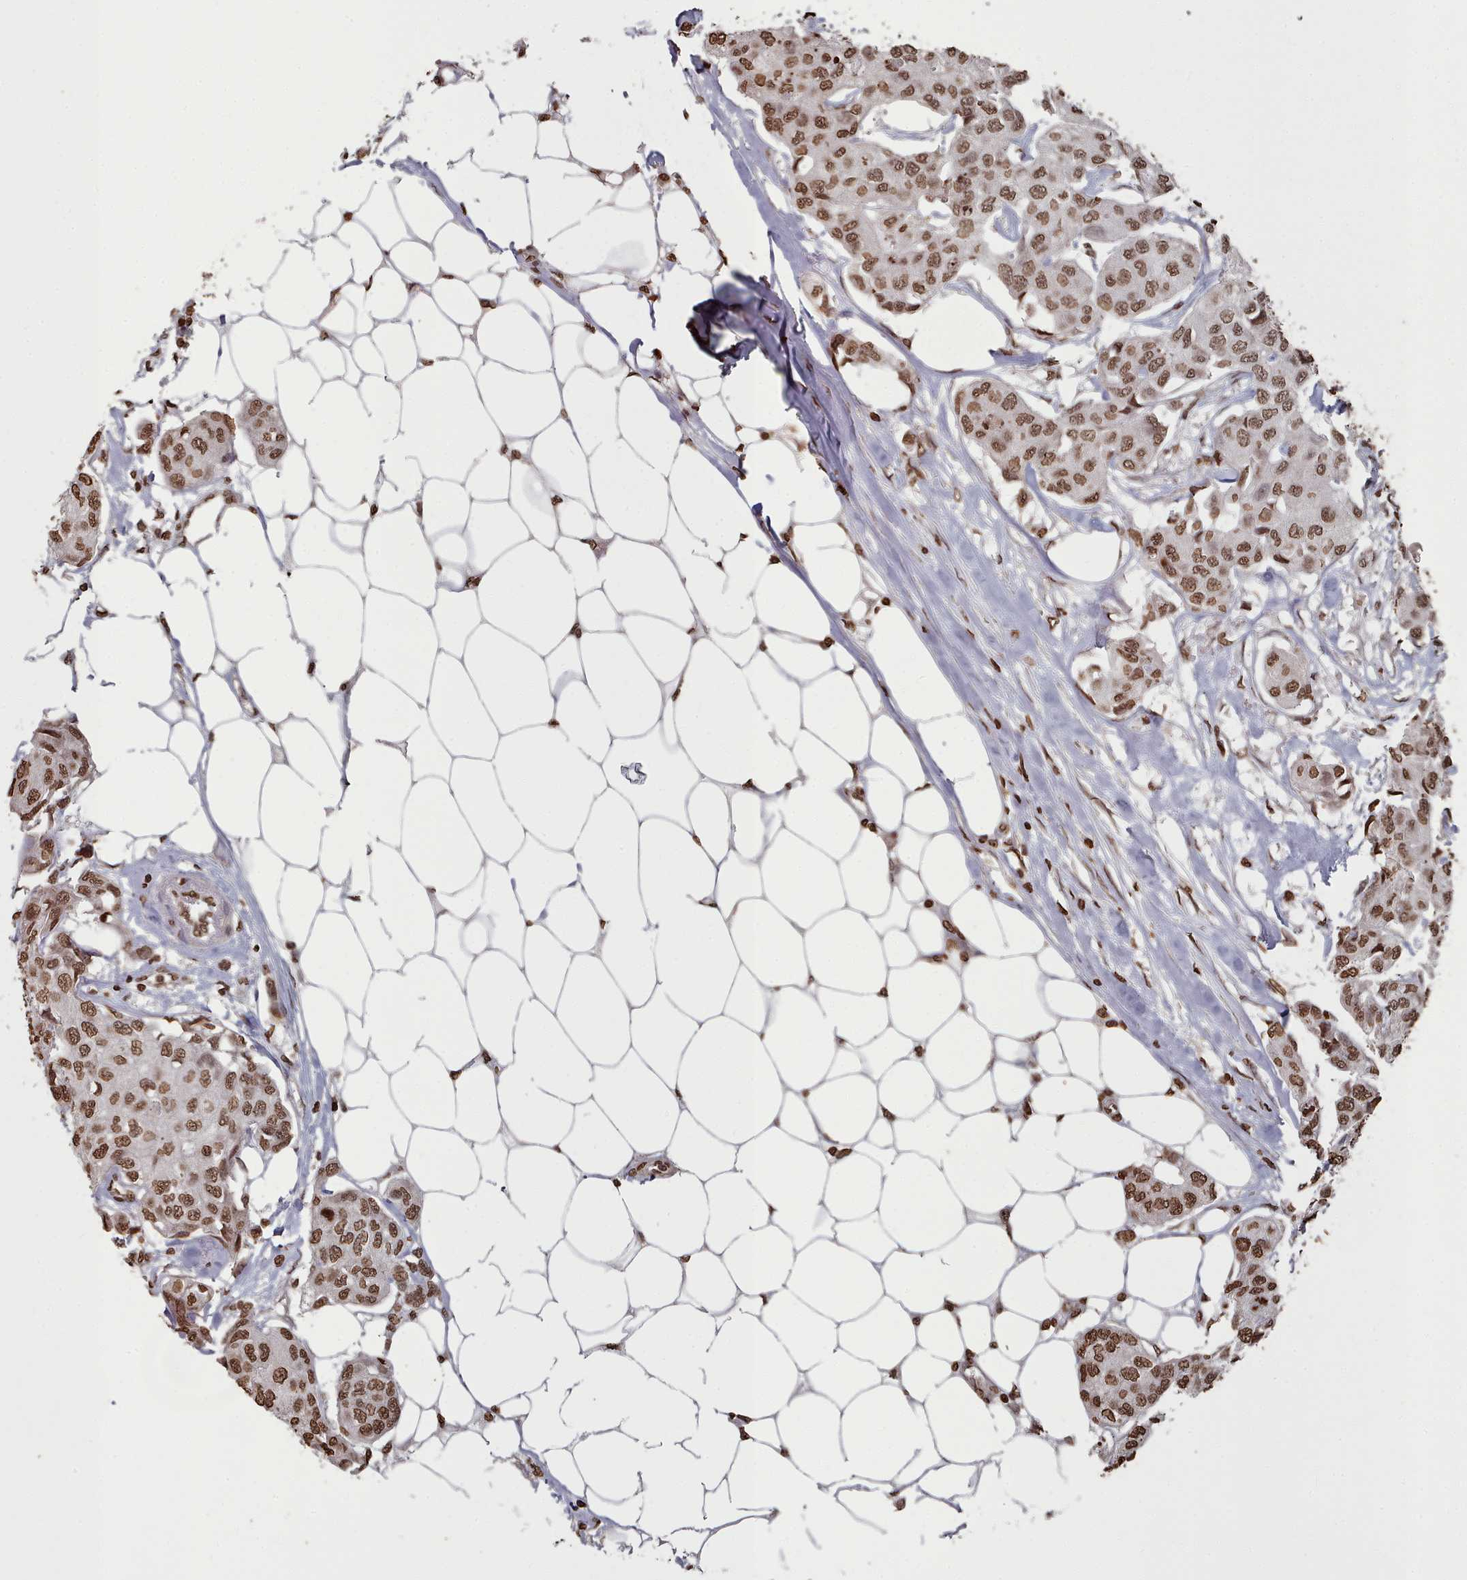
{"staining": {"intensity": "strong", "quantity": ">75%", "location": "nuclear"}, "tissue": "breast cancer", "cell_type": "Tumor cells", "image_type": "cancer", "snomed": [{"axis": "morphology", "description": "Duct carcinoma"}, {"axis": "topography", "description": "Breast"}, {"axis": "topography", "description": "Lymph node"}], "caption": "This photomicrograph exhibits immunohistochemistry (IHC) staining of breast cancer (intraductal carcinoma), with high strong nuclear staining in approximately >75% of tumor cells.", "gene": "PLEKHG5", "patient": {"sex": "female", "age": 80}}